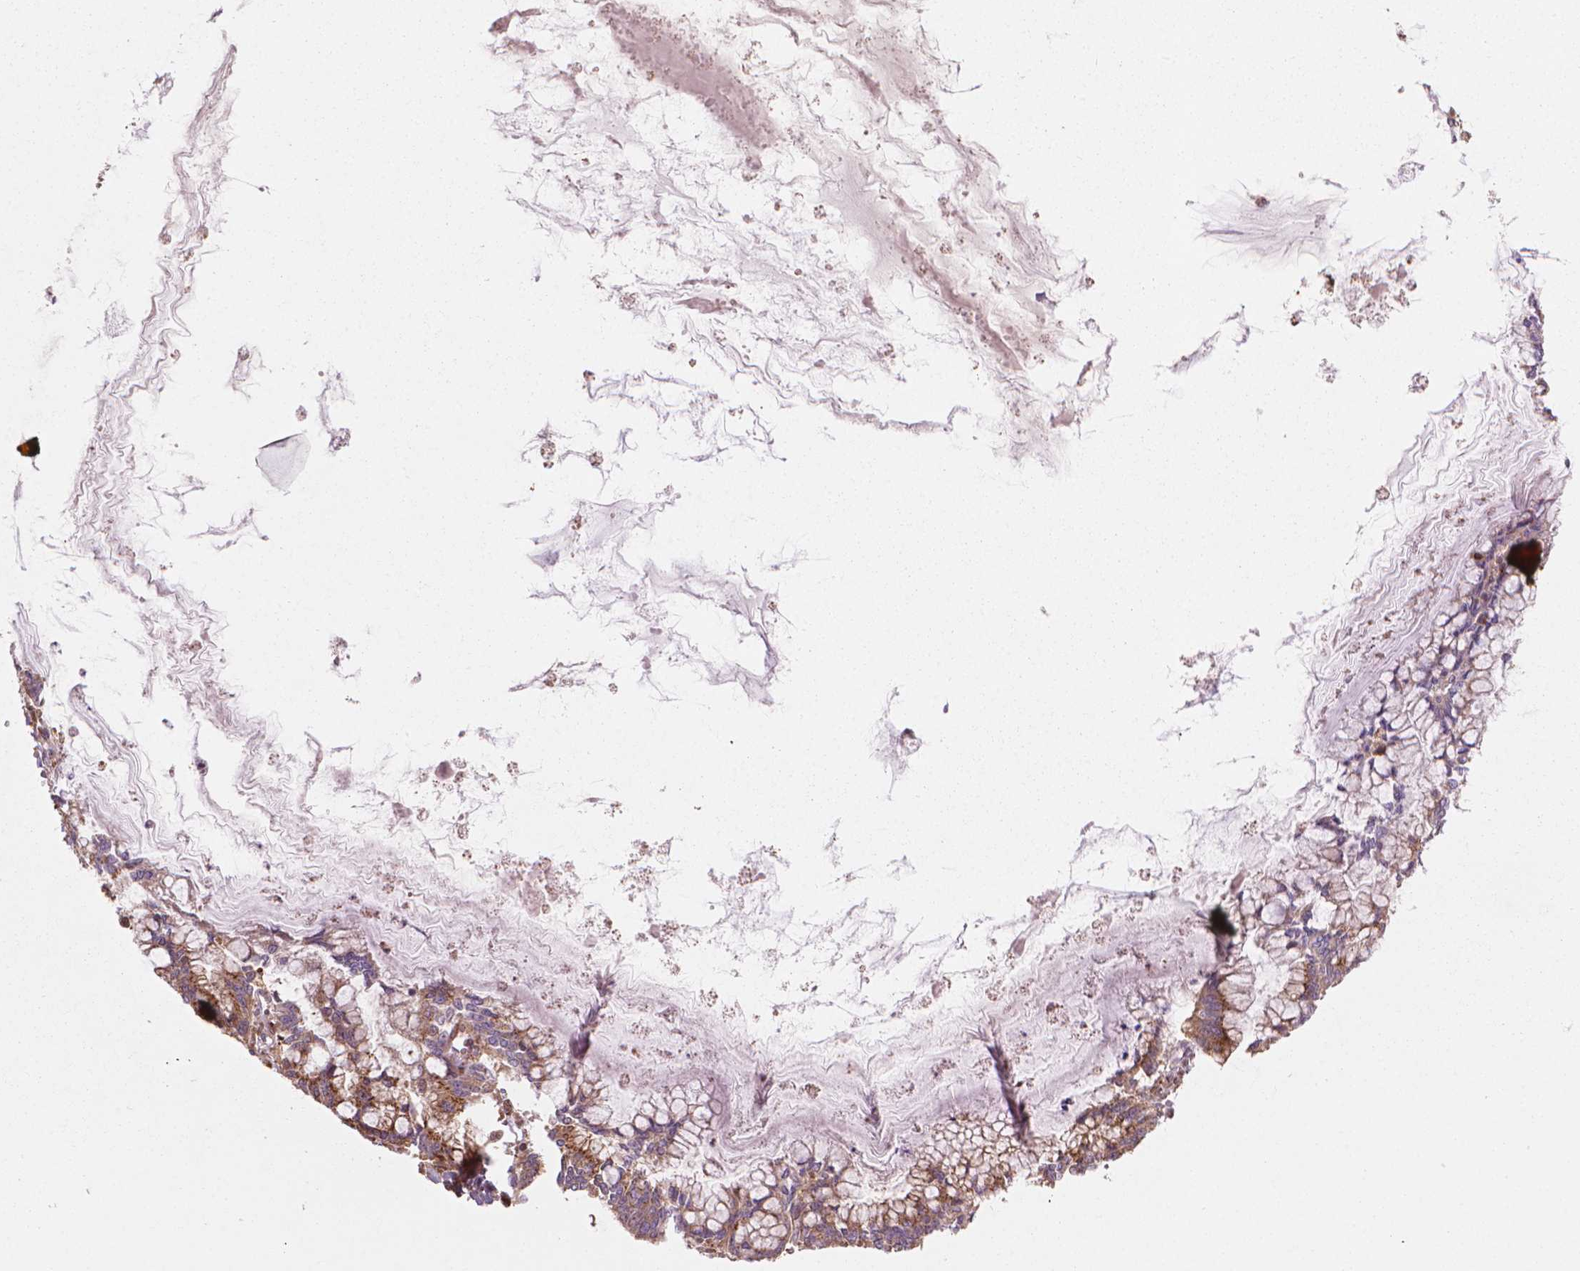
{"staining": {"intensity": "moderate", "quantity": ">75%", "location": "cytoplasmic/membranous"}, "tissue": "ovarian cancer", "cell_type": "Tumor cells", "image_type": "cancer", "snomed": [{"axis": "morphology", "description": "Cystadenocarcinoma, mucinous, NOS"}, {"axis": "topography", "description": "Ovary"}], "caption": "Immunohistochemistry (IHC) (DAB (3,3'-diaminobenzidine)) staining of human mucinous cystadenocarcinoma (ovarian) reveals moderate cytoplasmic/membranous protein staining in approximately >75% of tumor cells. (DAB IHC with brightfield microscopy, high magnification).", "gene": "VARS2", "patient": {"sex": "female", "age": 67}}